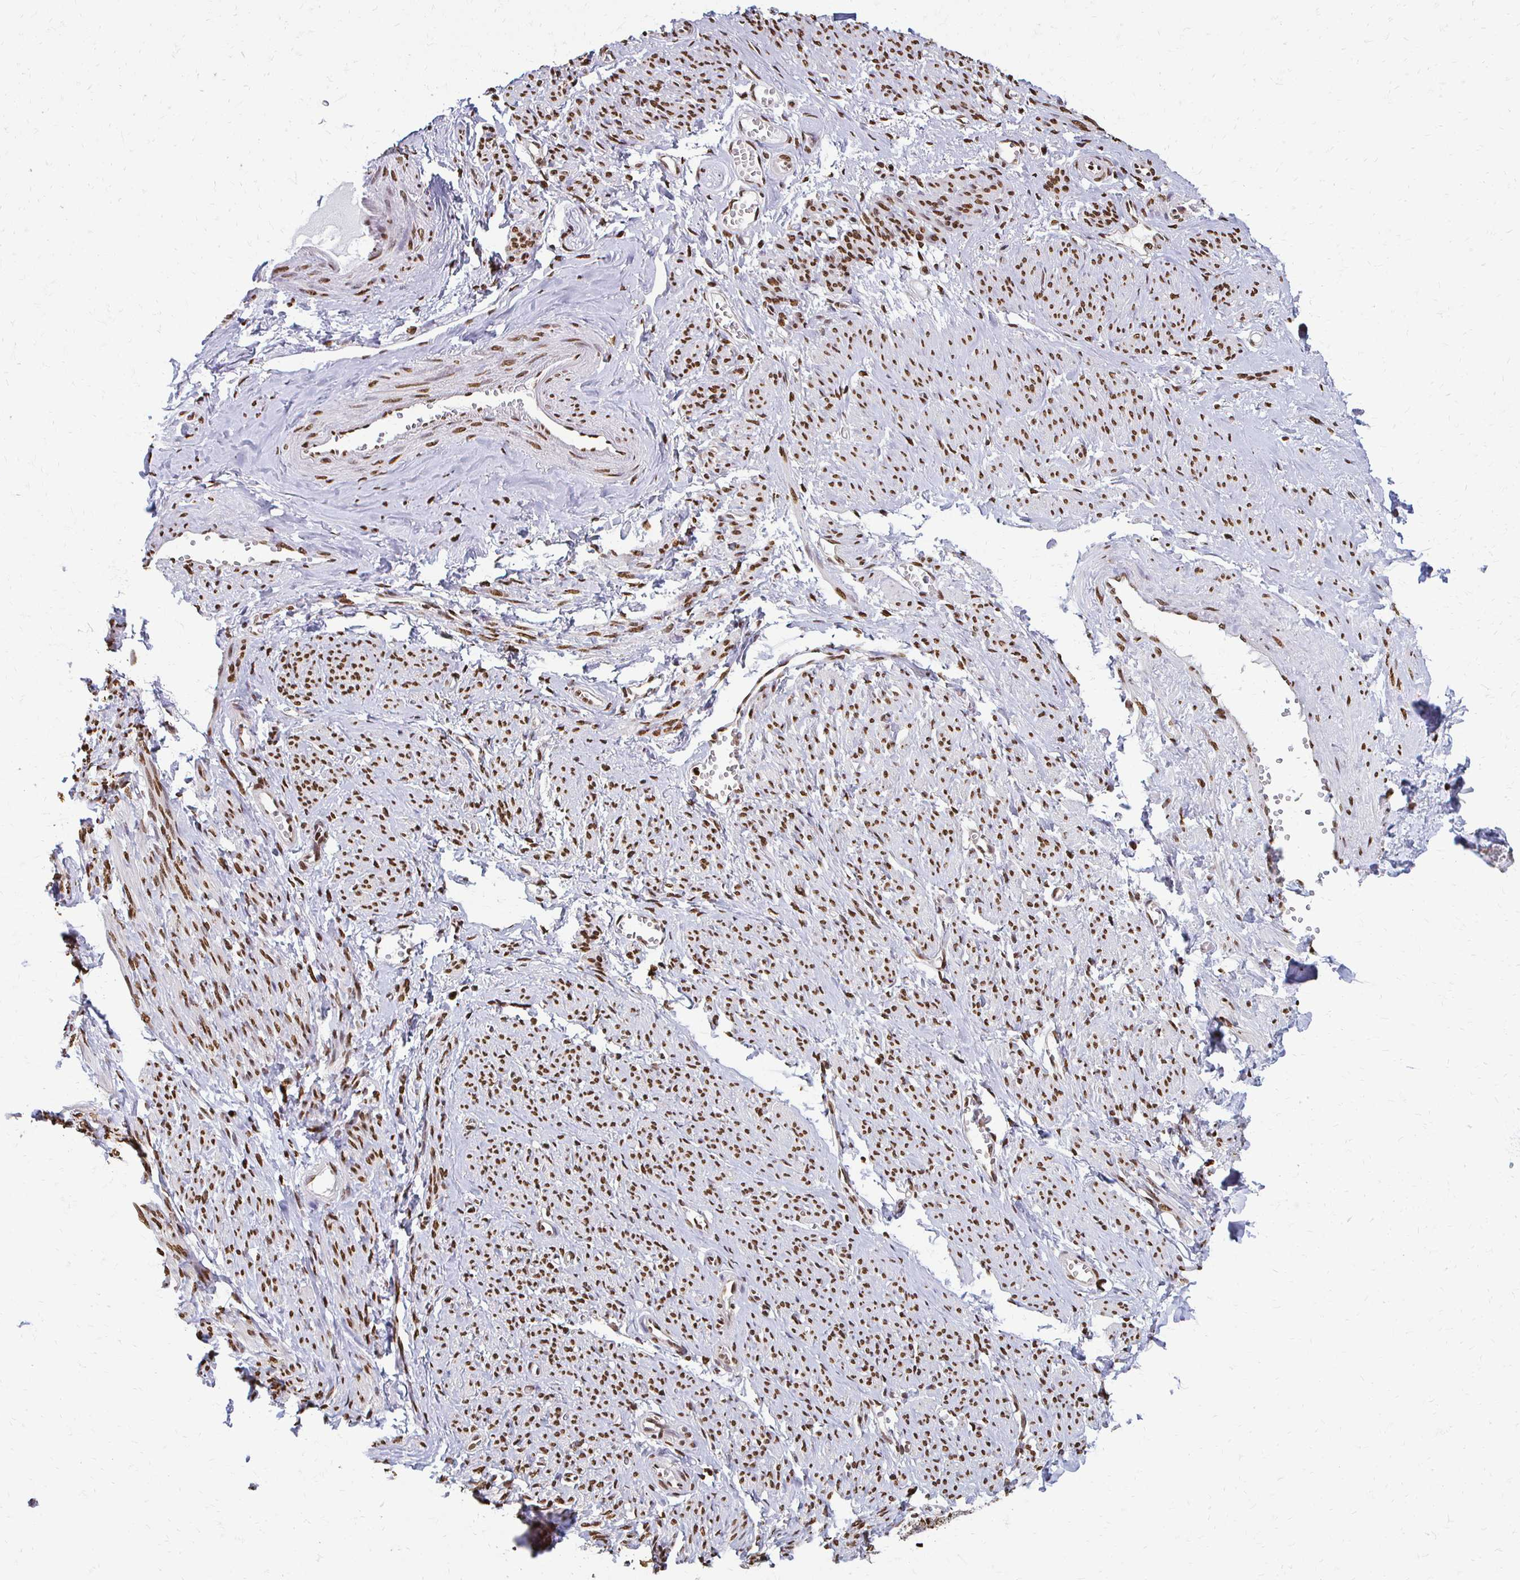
{"staining": {"intensity": "moderate", "quantity": ">75%", "location": "nuclear"}, "tissue": "smooth muscle", "cell_type": "Smooth muscle cells", "image_type": "normal", "snomed": [{"axis": "morphology", "description": "Normal tissue, NOS"}, {"axis": "topography", "description": "Smooth muscle"}], "caption": "Immunohistochemical staining of normal human smooth muscle shows >75% levels of moderate nuclear protein staining in approximately >75% of smooth muscle cells.", "gene": "HOXA9", "patient": {"sex": "female", "age": 65}}